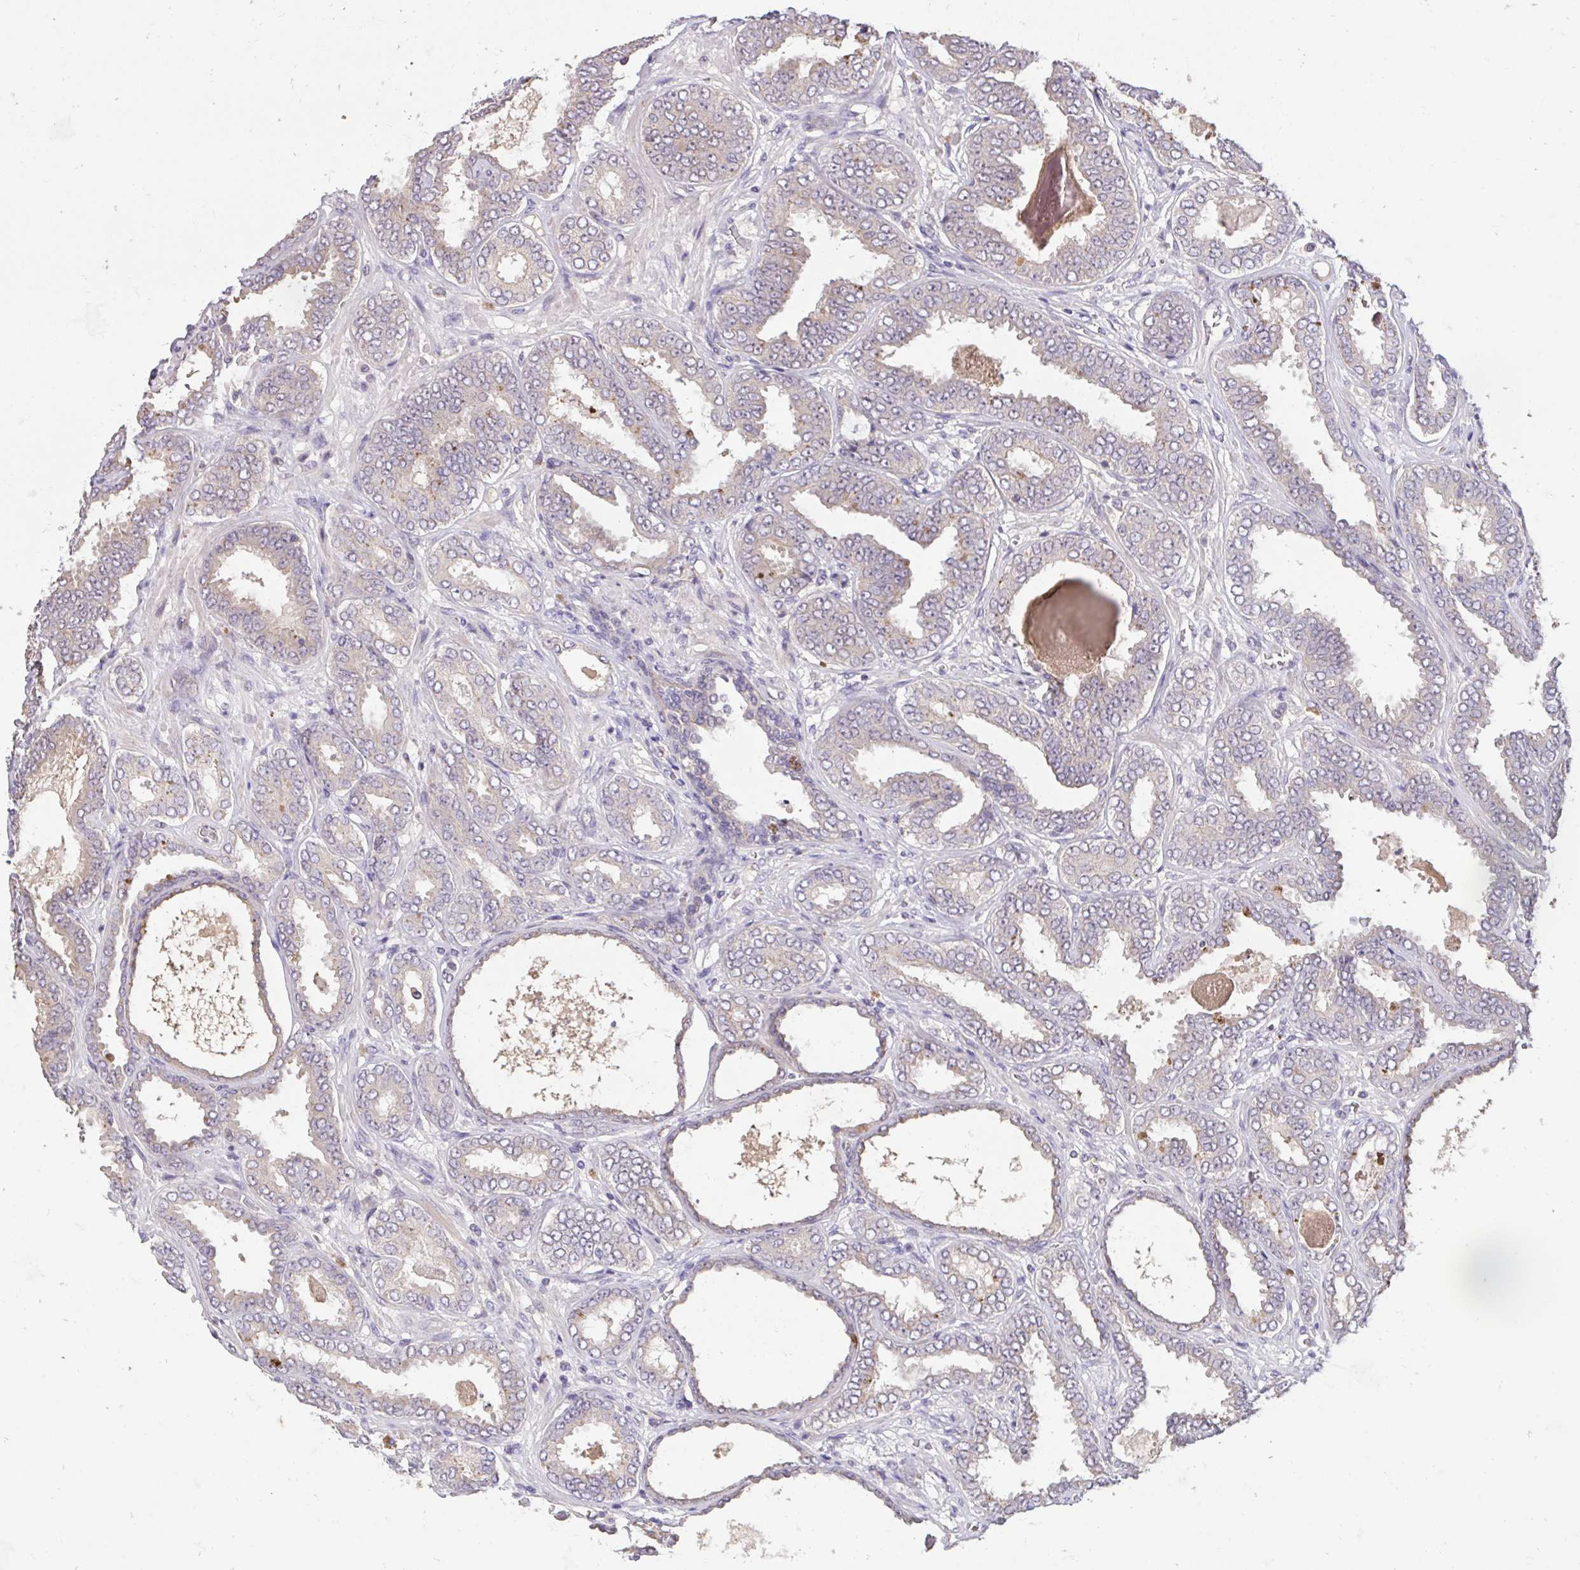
{"staining": {"intensity": "negative", "quantity": "none", "location": "none"}, "tissue": "prostate cancer", "cell_type": "Tumor cells", "image_type": "cancer", "snomed": [{"axis": "morphology", "description": "Adenocarcinoma, High grade"}, {"axis": "topography", "description": "Prostate"}], "caption": "Image shows no significant protein expression in tumor cells of prostate cancer (high-grade adenocarcinoma).", "gene": "C19orf54", "patient": {"sex": "male", "age": 72}}